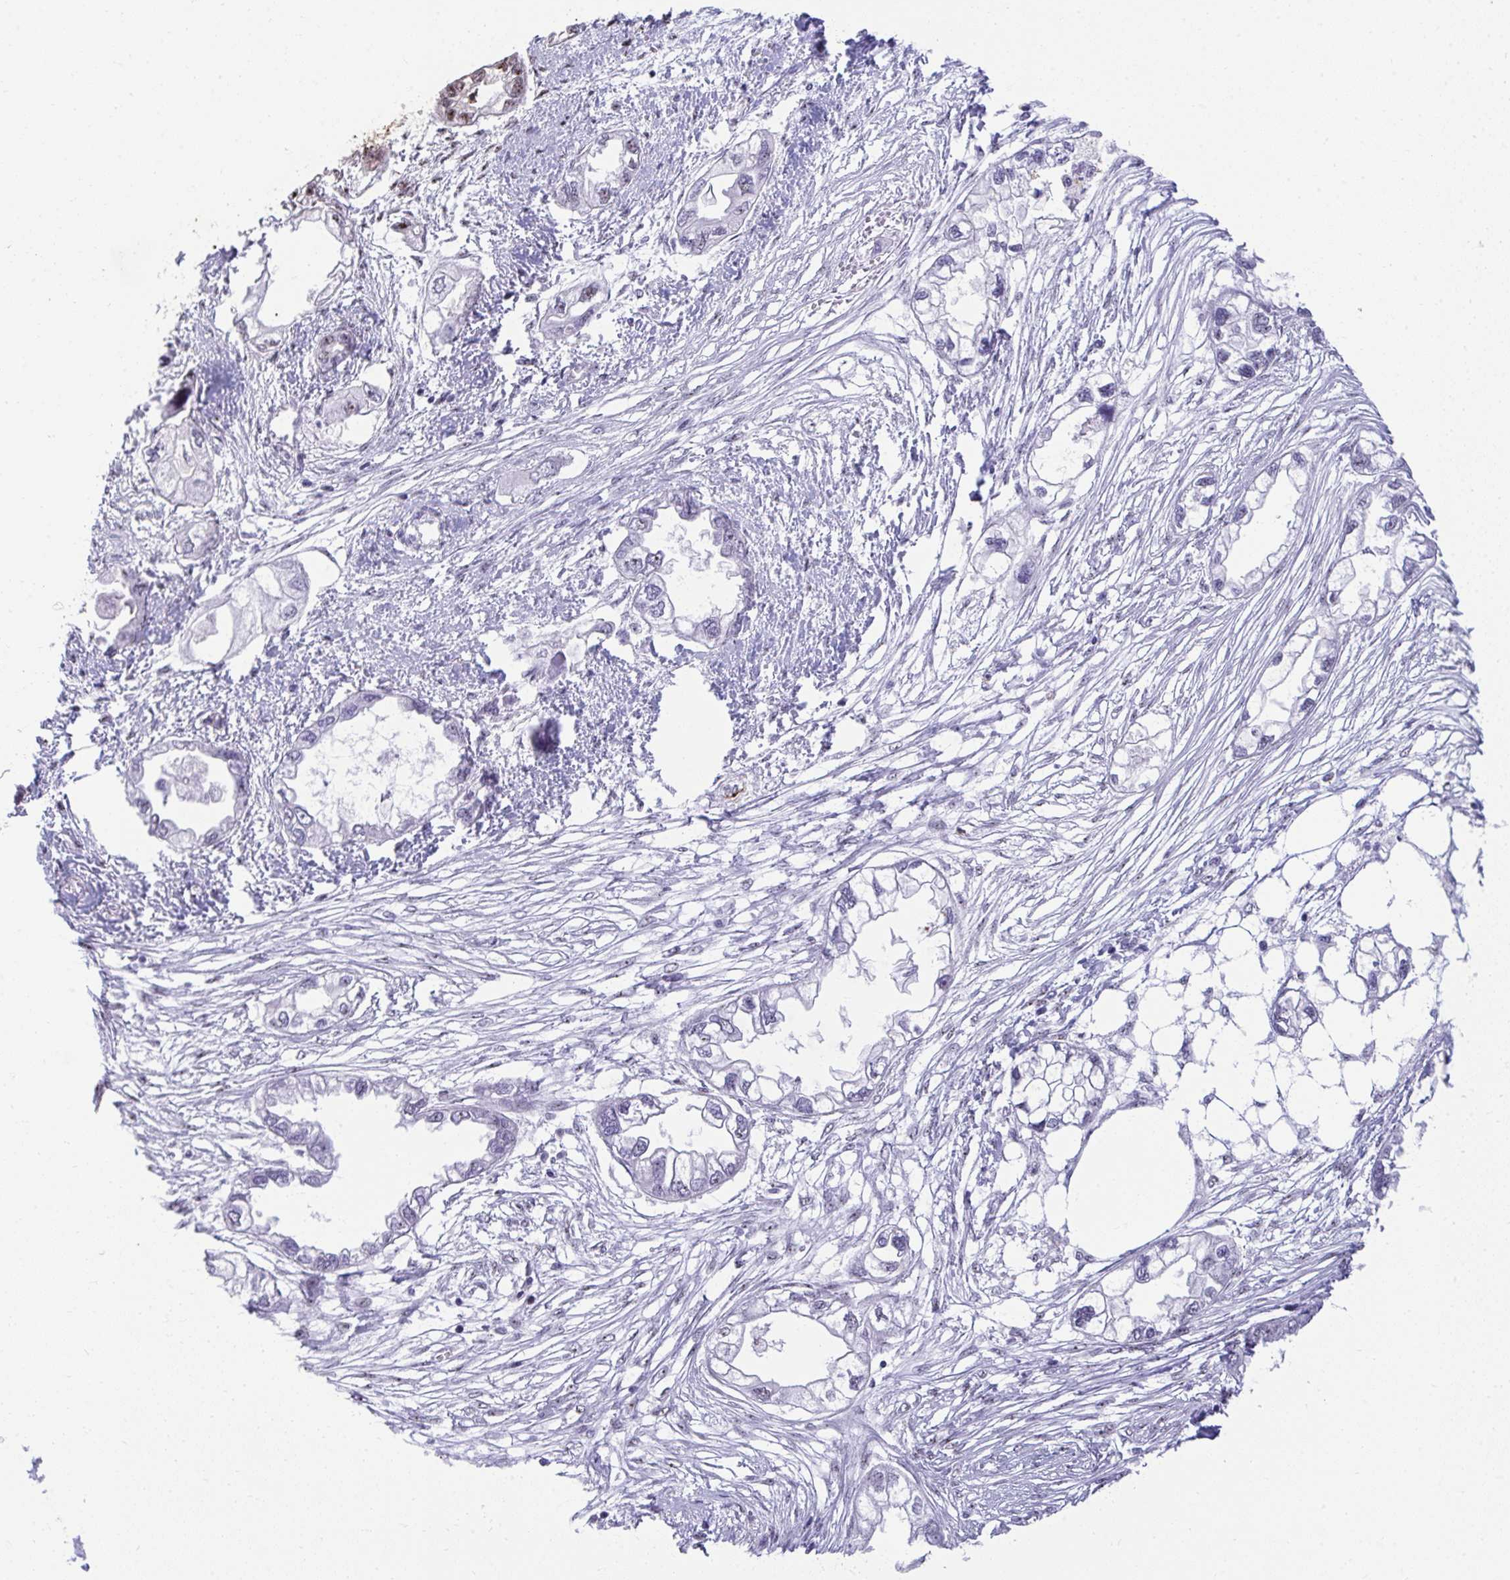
{"staining": {"intensity": "weak", "quantity": "<25%", "location": "nuclear"}, "tissue": "endometrial cancer", "cell_type": "Tumor cells", "image_type": "cancer", "snomed": [{"axis": "morphology", "description": "Adenocarcinoma, NOS"}, {"axis": "morphology", "description": "Adenocarcinoma, metastatic, NOS"}, {"axis": "topography", "description": "Adipose tissue"}, {"axis": "topography", "description": "Endometrium"}], "caption": "There is no significant expression in tumor cells of endometrial cancer (adenocarcinoma). Nuclei are stained in blue.", "gene": "PELP1", "patient": {"sex": "female", "age": 67}}